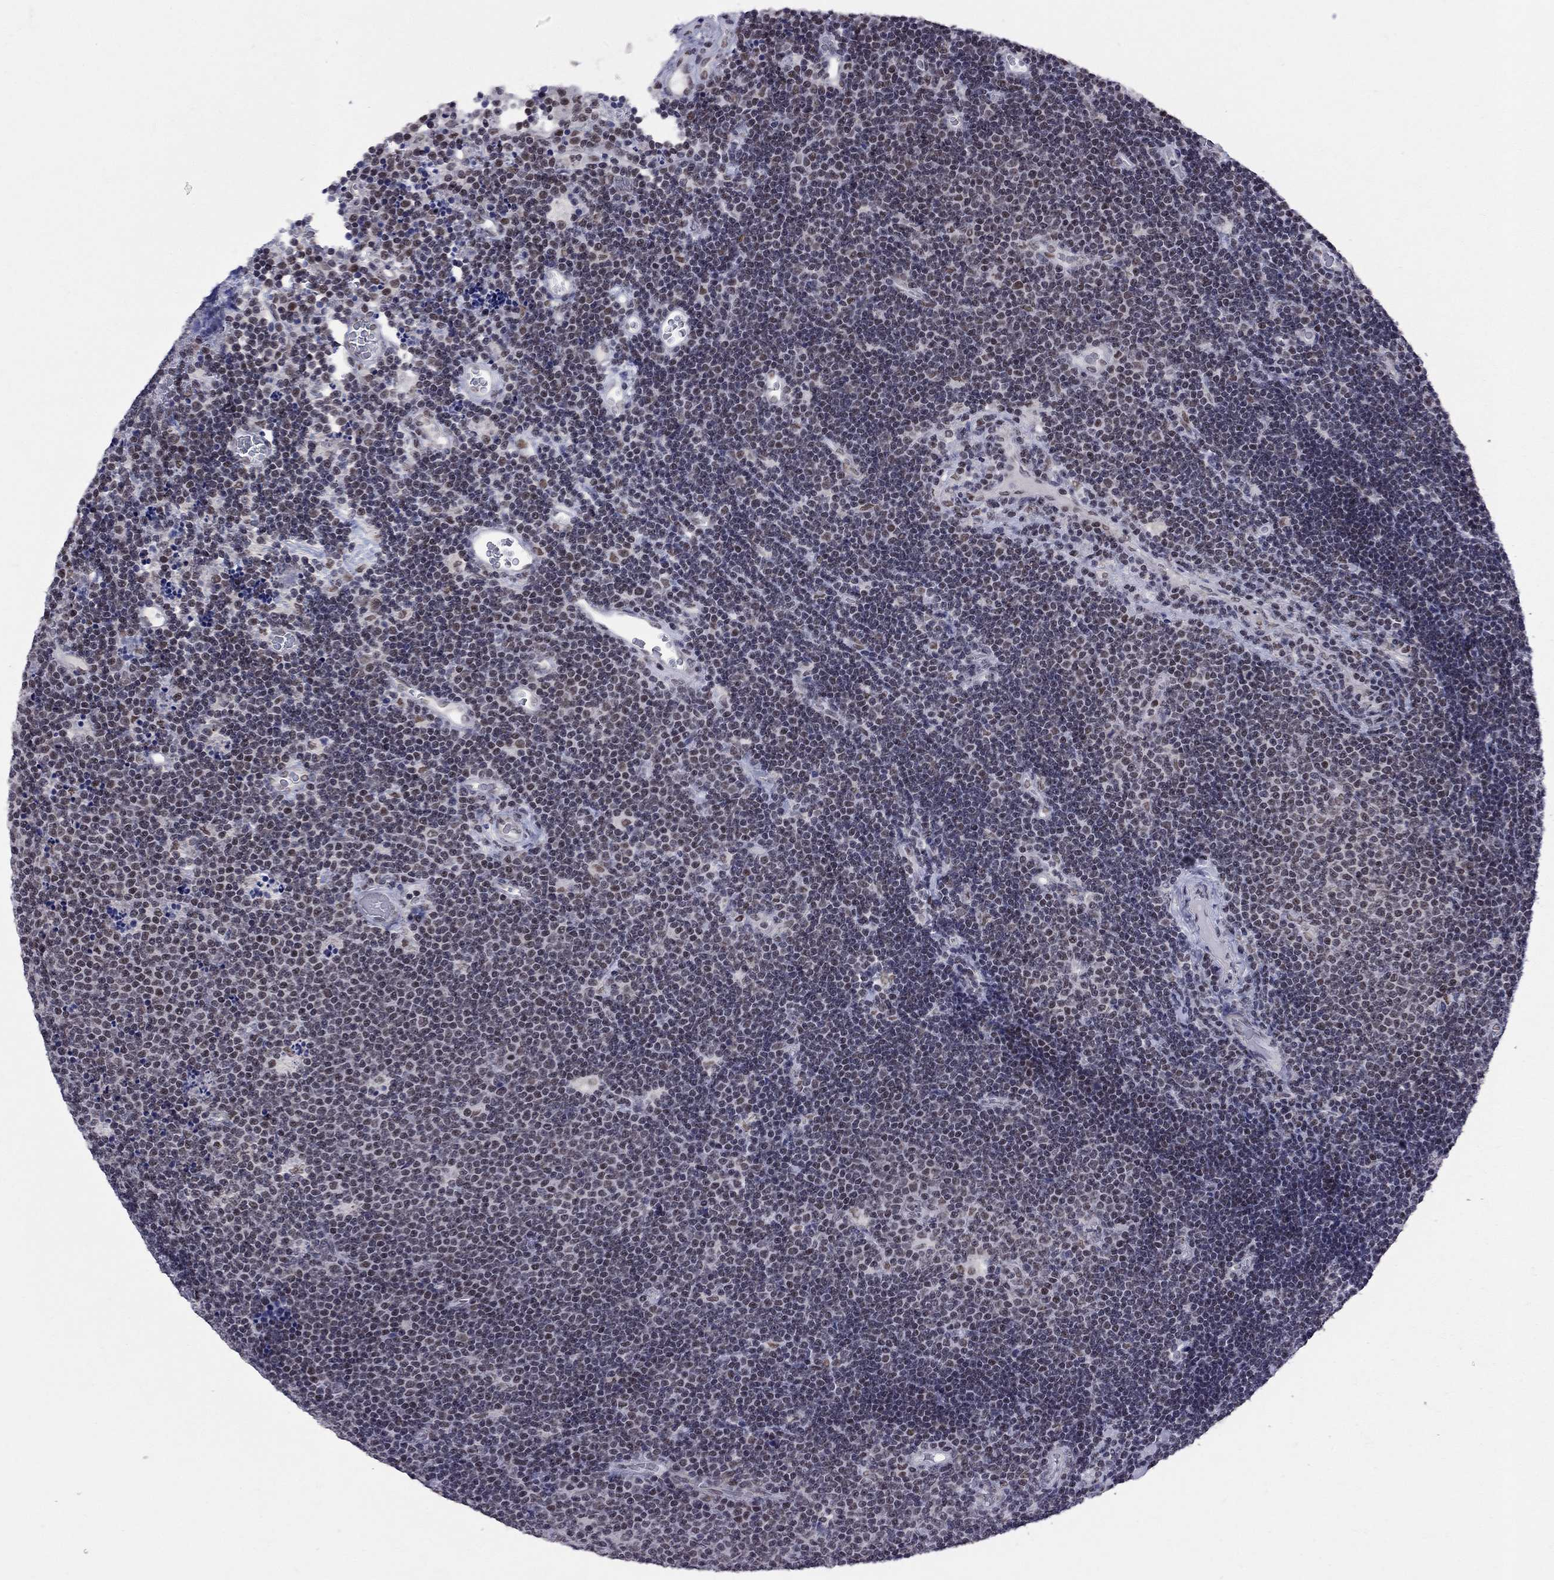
{"staining": {"intensity": "weak", "quantity": "25%-75%", "location": "nuclear"}, "tissue": "lymphoma", "cell_type": "Tumor cells", "image_type": "cancer", "snomed": [{"axis": "morphology", "description": "Malignant lymphoma, non-Hodgkin's type, Low grade"}, {"axis": "topography", "description": "Brain"}], "caption": "Immunohistochemical staining of human malignant lymphoma, non-Hodgkin's type (low-grade) exhibits weak nuclear protein positivity in about 25%-75% of tumor cells. The staining was performed using DAB (3,3'-diaminobenzidine), with brown indicating positive protein expression. Nuclei are stained blue with hematoxylin.", "gene": "TAF9", "patient": {"sex": "female", "age": 66}}